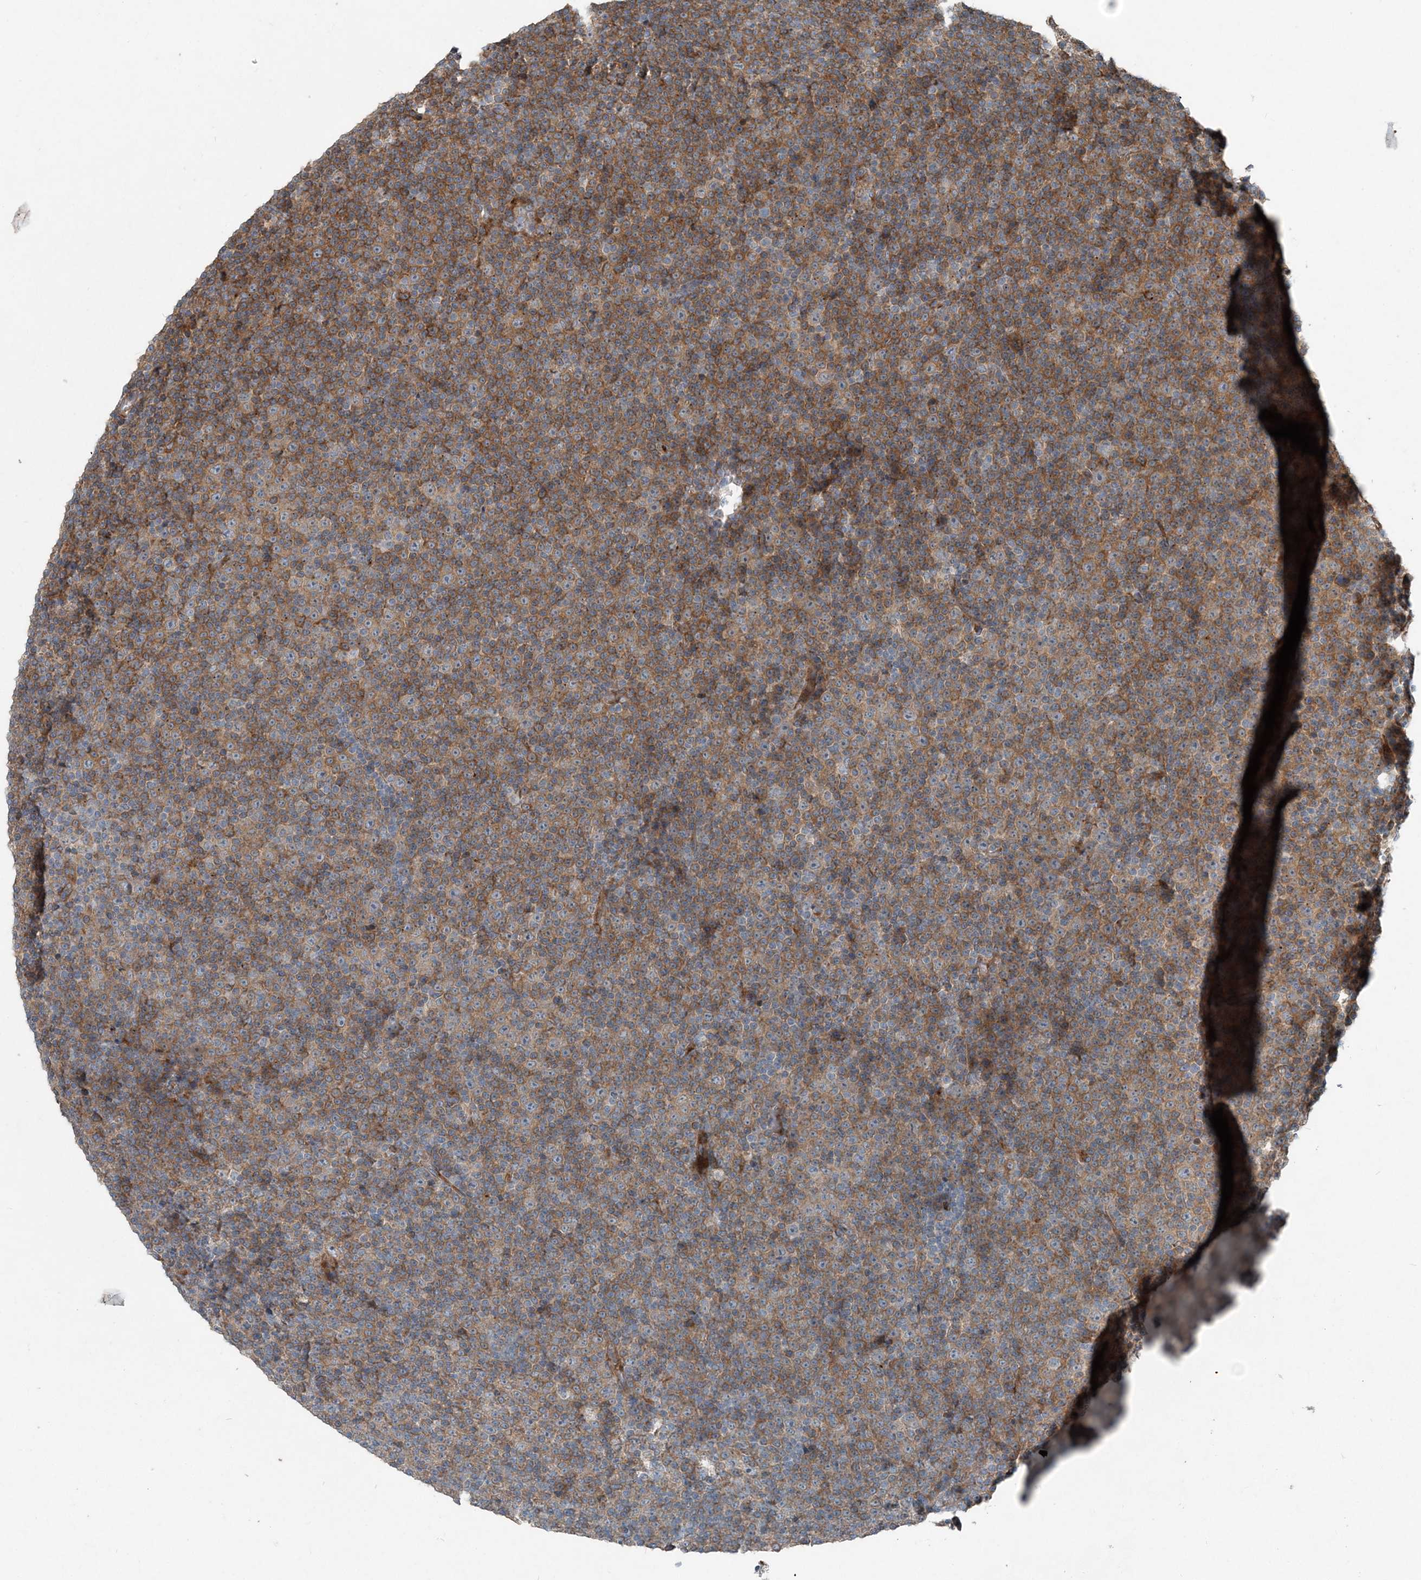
{"staining": {"intensity": "moderate", "quantity": ">75%", "location": "cytoplasmic/membranous"}, "tissue": "lymphoma", "cell_type": "Tumor cells", "image_type": "cancer", "snomed": [{"axis": "morphology", "description": "Malignant lymphoma, non-Hodgkin's type, Low grade"}, {"axis": "topography", "description": "Lymph node"}], "caption": "This is a histology image of IHC staining of malignant lymphoma, non-Hodgkin's type (low-grade), which shows moderate staining in the cytoplasmic/membranous of tumor cells.", "gene": "INTU", "patient": {"sex": "female", "age": 67}}